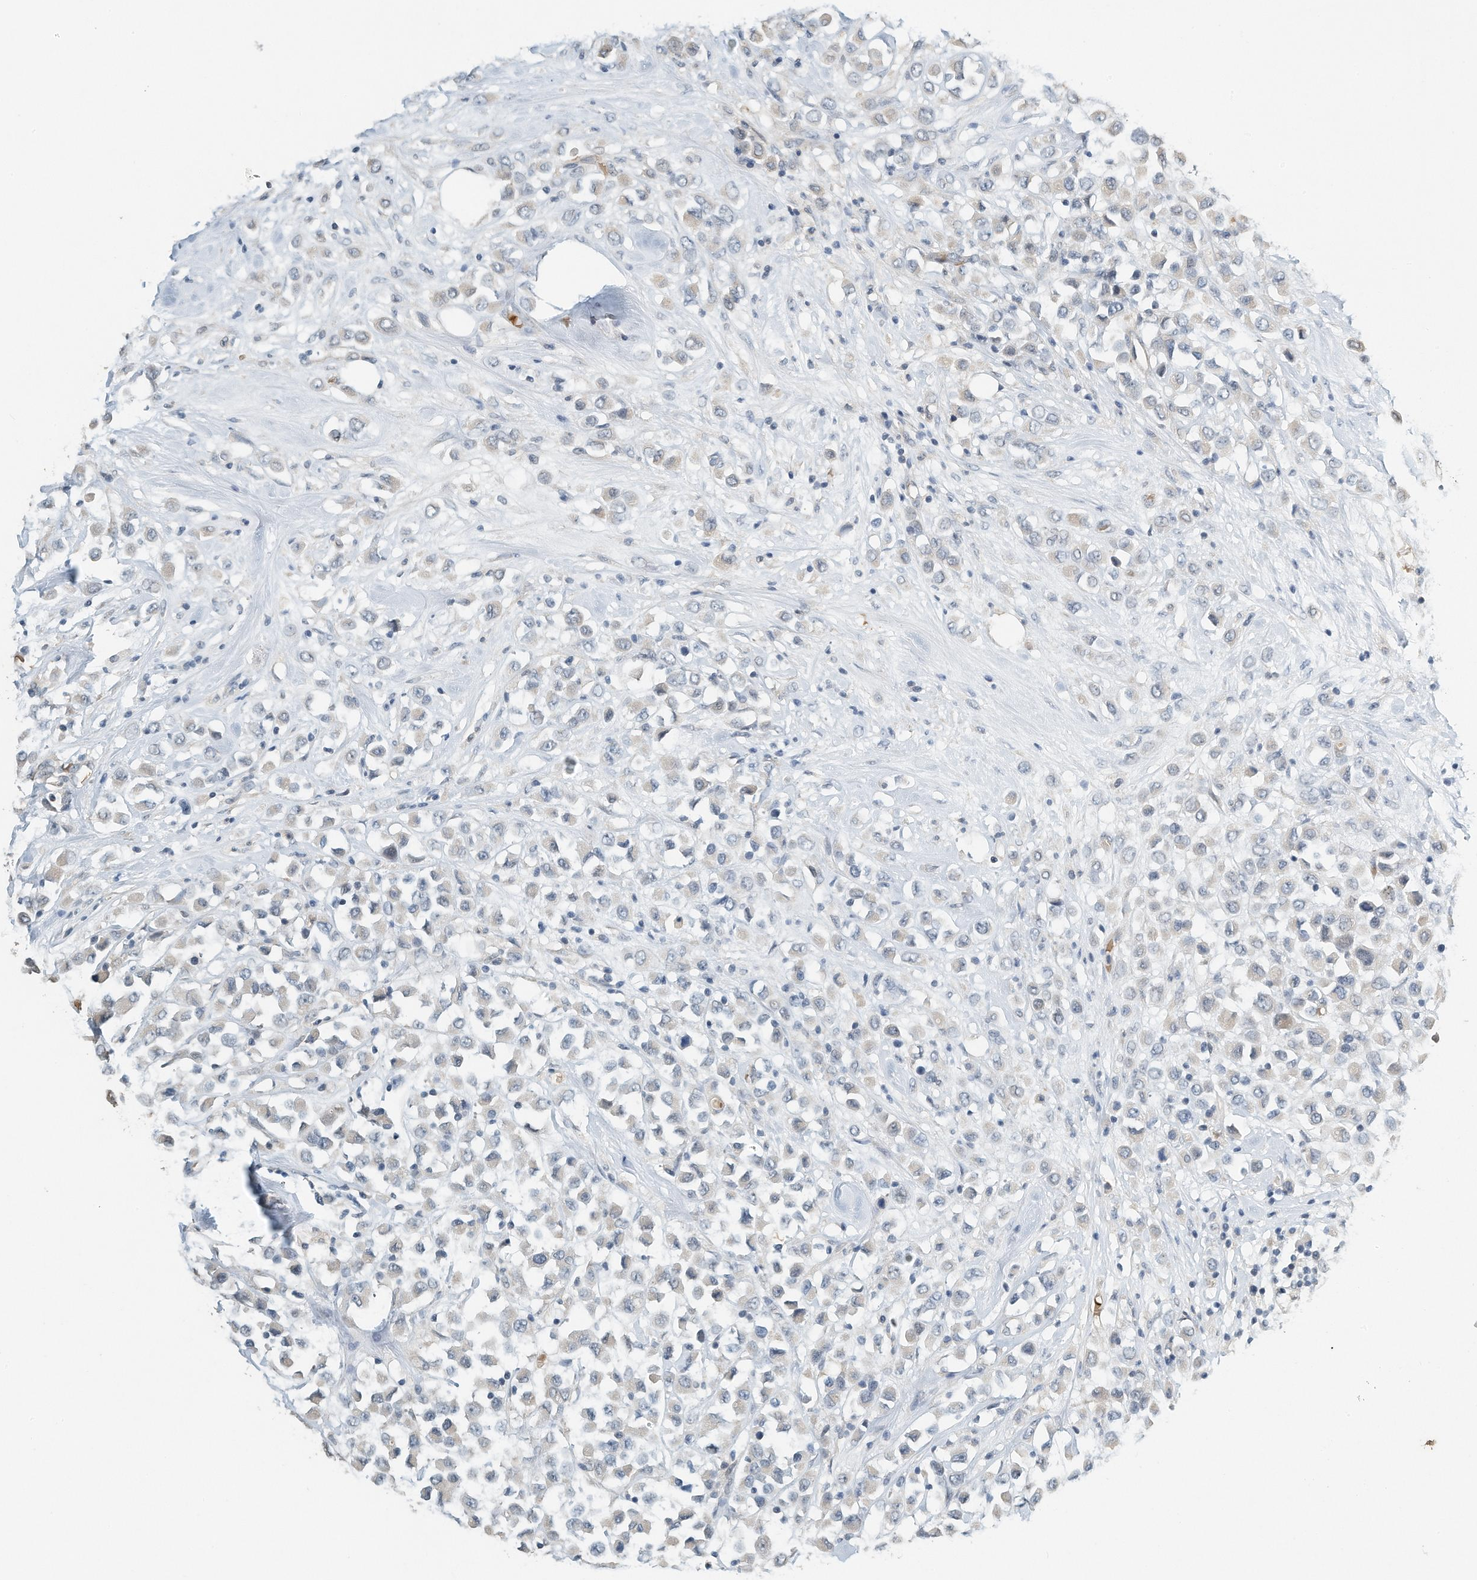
{"staining": {"intensity": "negative", "quantity": "none", "location": "none"}, "tissue": "breast cancer", "cell_type": "Tumor cells", "image_type": "cancer", "snomed": [{"axis": "morphology", "description": "Duct carcinoma"}, {"axis": "topography", "description": "Breast"}], "caption": "A micrograph of invasive ductal carcinoma (breast) stained for a protein exhibits no brown staining in tumor cells.", "gene": "RCAN3", "patient": {"sex": "female", "age": 61}}